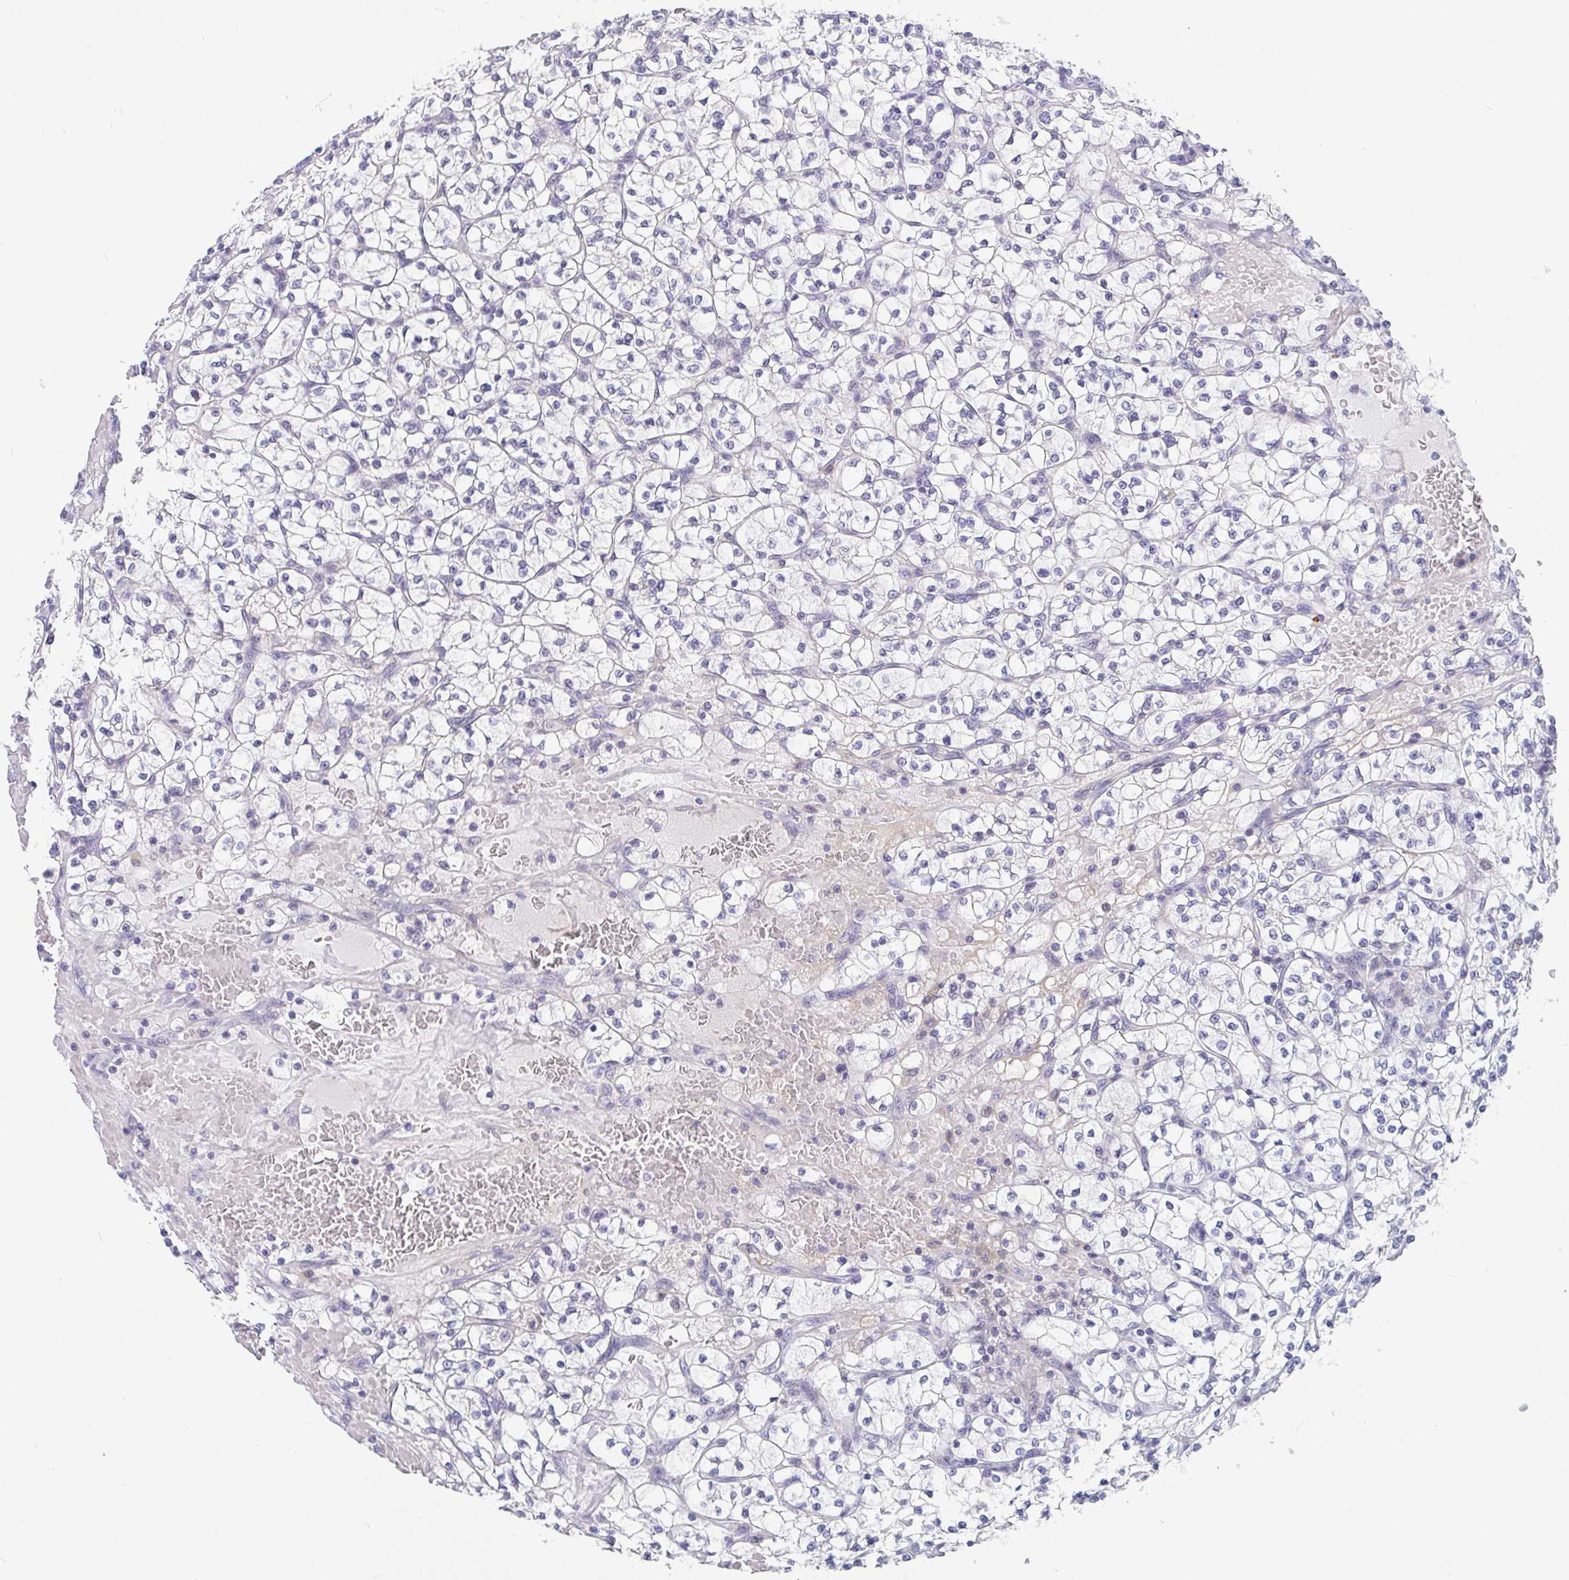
{"staining": {"intensity": "negative", "quantity": "none", "location": "none"}, "tissue": "renal cancer", "cell_type": "Tumor cells", "image_type": "cancer", "snomed": [{"axis": "morphology", "description": "Adenocarcinoma, NOS"}, {"axis": "topography", "description": "Kidney"}], "caption": "Tumor cells are negative for brown protein staining in renal cancer. The staining is performed using DAB brown chromogen with nuclei counter-stained in using hematoxylin.", "gene": "DAOA", "patient": {"sex": "female", "age": 64}}